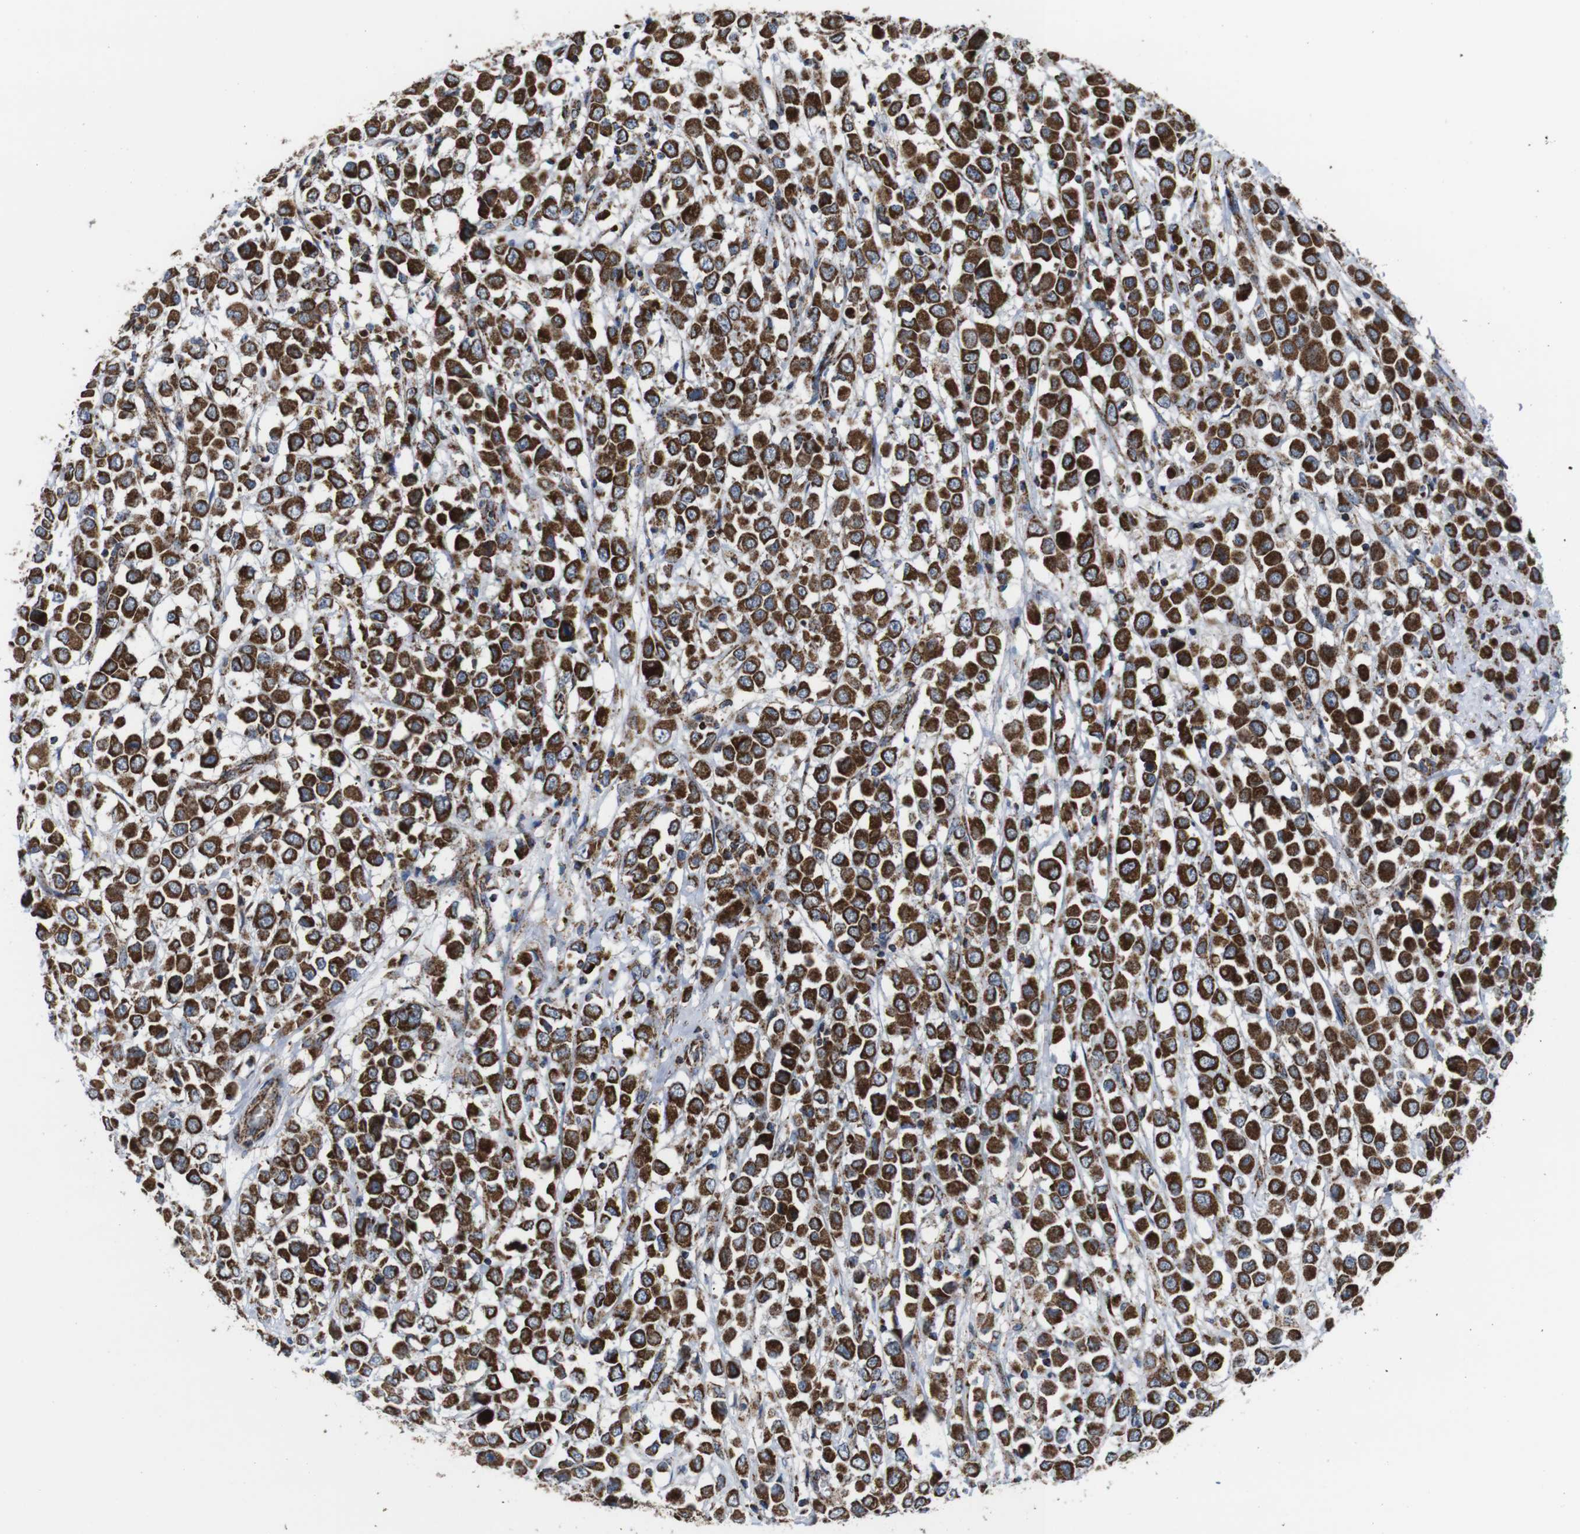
{"staining": {"intensity": "strong", "quantity": ">75%", "location": "cytoplasmic/membranous"}, "tissue": "breast cancer", "cell_type": "Tumor cells", "image_type": "cancer", "snomed": [{"axis": "morphology", "description": "Duct carcinoma"}, {"axis": "topography", "description": "Breast"}], "caption": "Immunohistochemistry of intraductal carcinoma (breast) demonstrates high levels of strong cytoplasmic/membranous staining in about >75% of tumor cells. The staining is performed using DAB (3,3'-diaminobenzidine) brown chromogen to label protein expression. The nuclei are counter-stained blue using hematoxylin.", "gene": "HK1", "patient": {"sex": "female", "age": 61}}